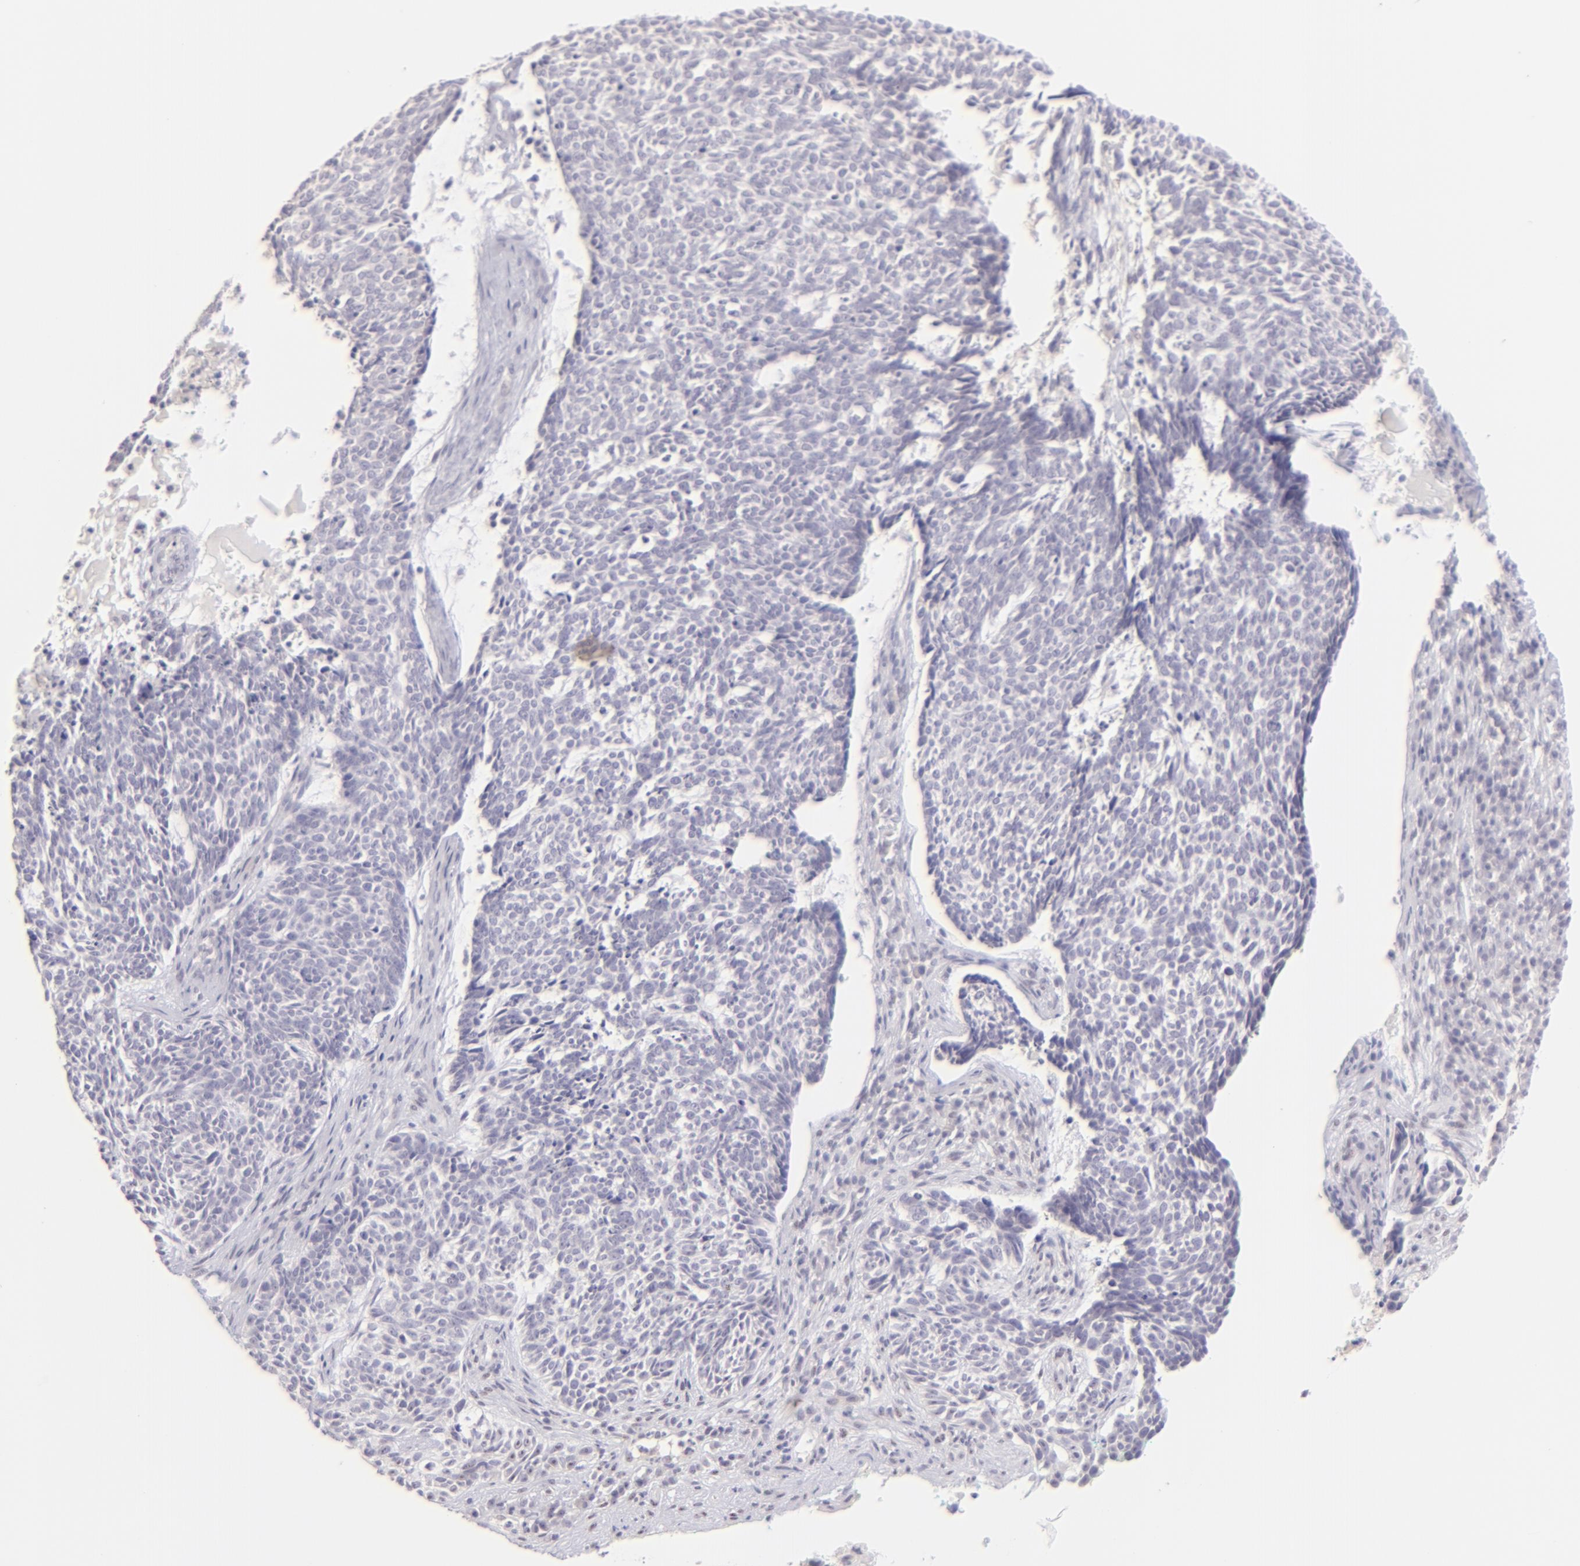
{"staining": {"intensity": "negative", "quantity": "none", "location": "none"}, "tissue": "skin cancer", "cell_type": "Tumor cells", "image_type": "cancer", "snomed": [{"axis": "morphology", "description": "Basal cell carcinoma"}, {"axis": "topography", "description": "Skin"}], "caption": "IHC of basal cell carcinoma (skin) shows no expression in tumor cells. The staining is performed using DAB brown chromogen with nuclei counter-stained in using hematoxylin.", "gene": "MAGEA1", "patient": {"sex": "female", "age": 89}}